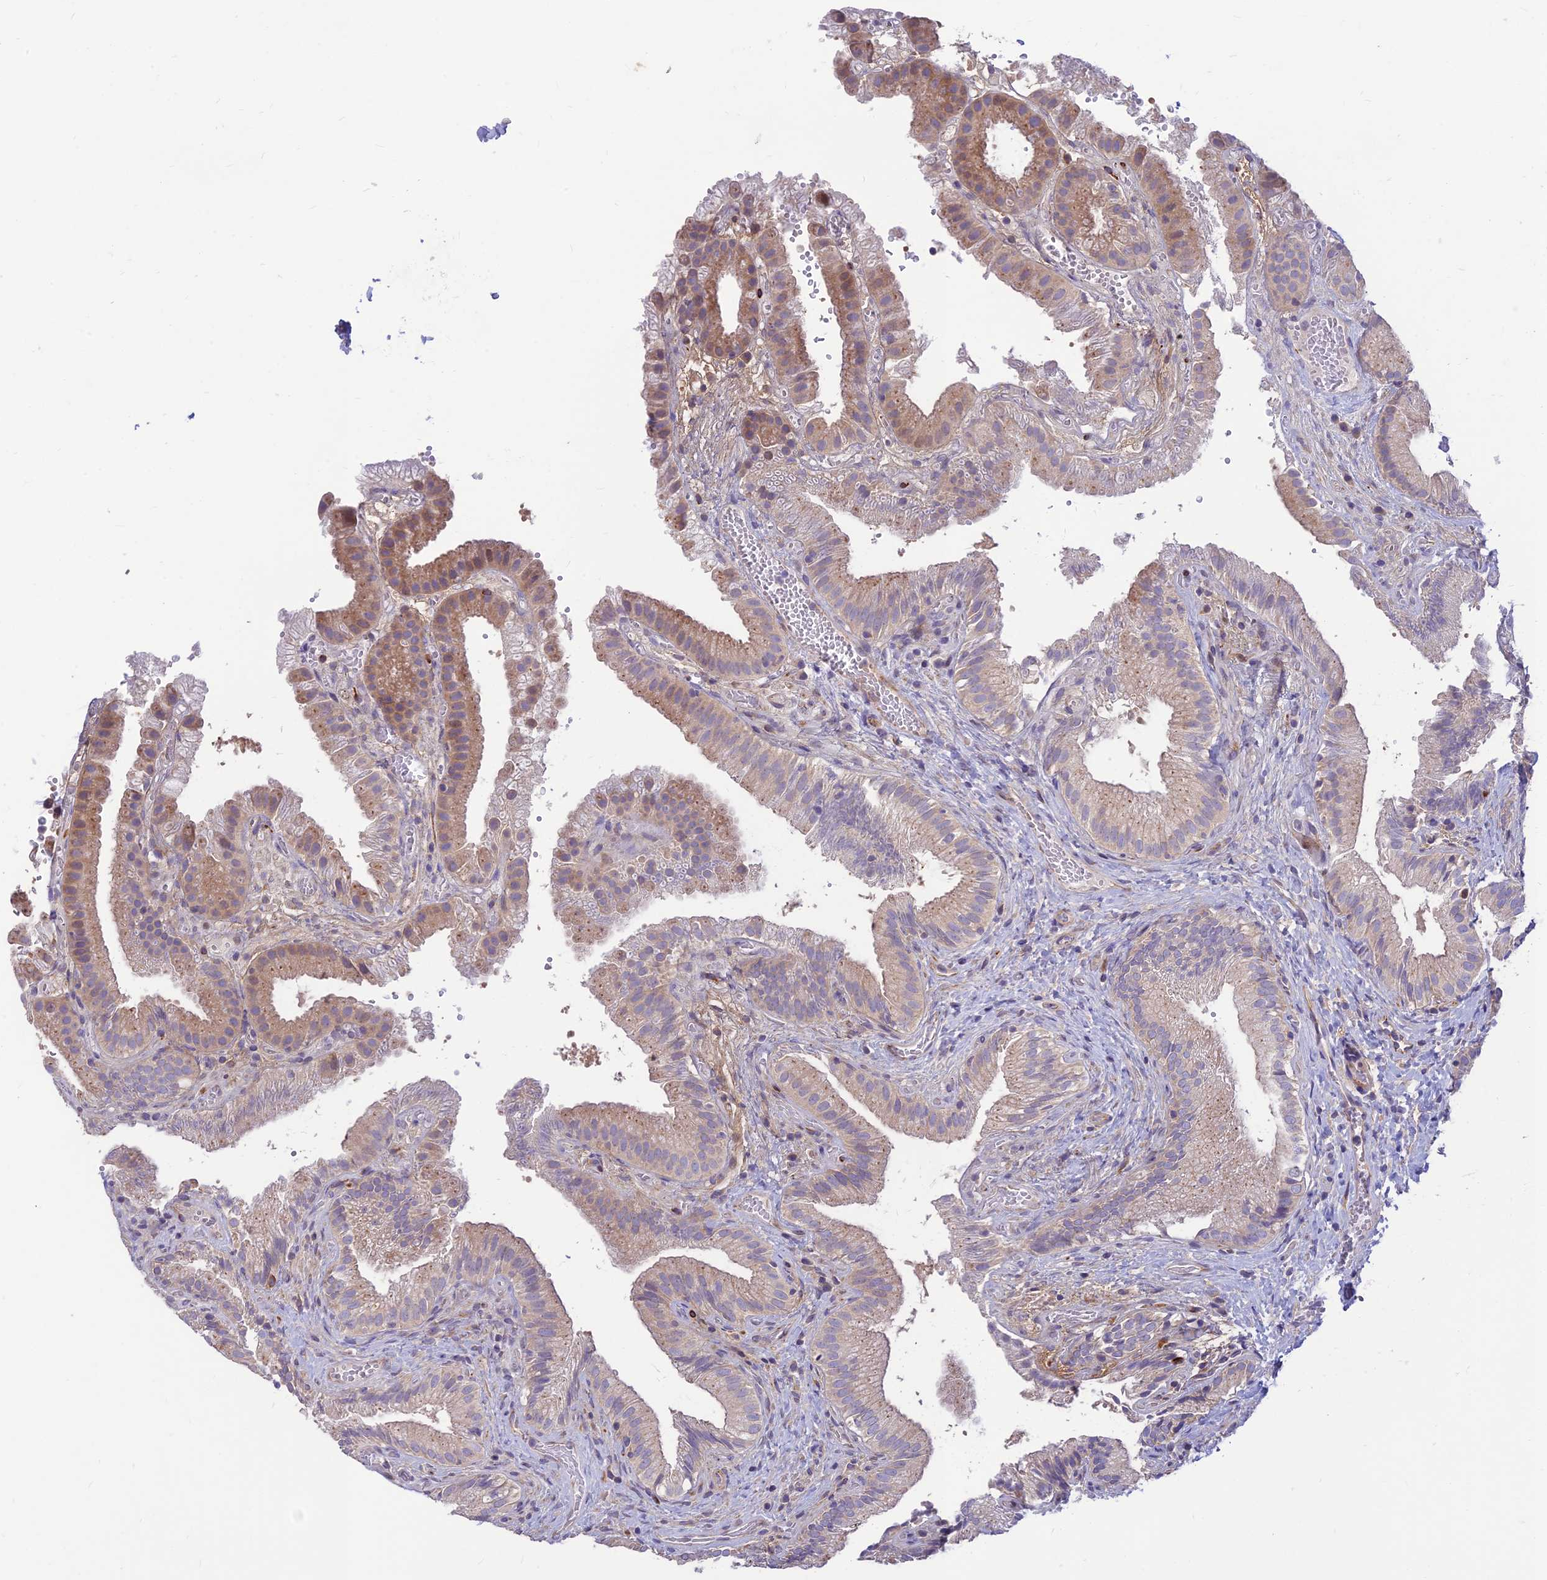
{"staining": {"intensity": "moderate", "quantity": "25%-75%", "location": "cytoplasmic/membranous"}, "tissue": "gallbladder", "cell_type": "Glandular cells", "image_type": "normal", "snomed": [{"axis": "morphology", "description": "Normal tissue, NOS"}, {"axis": "topography", "description": "Gallbladder"}], "caption": "Gallbladder stained with immunohistochemistry (IHC) shows moderate cytoplasmic/membranous expression in approximately 25%-75% of glandular cells.", "gene": "ST8SIA5", "patient": {"sex": "female", "age": 30}}